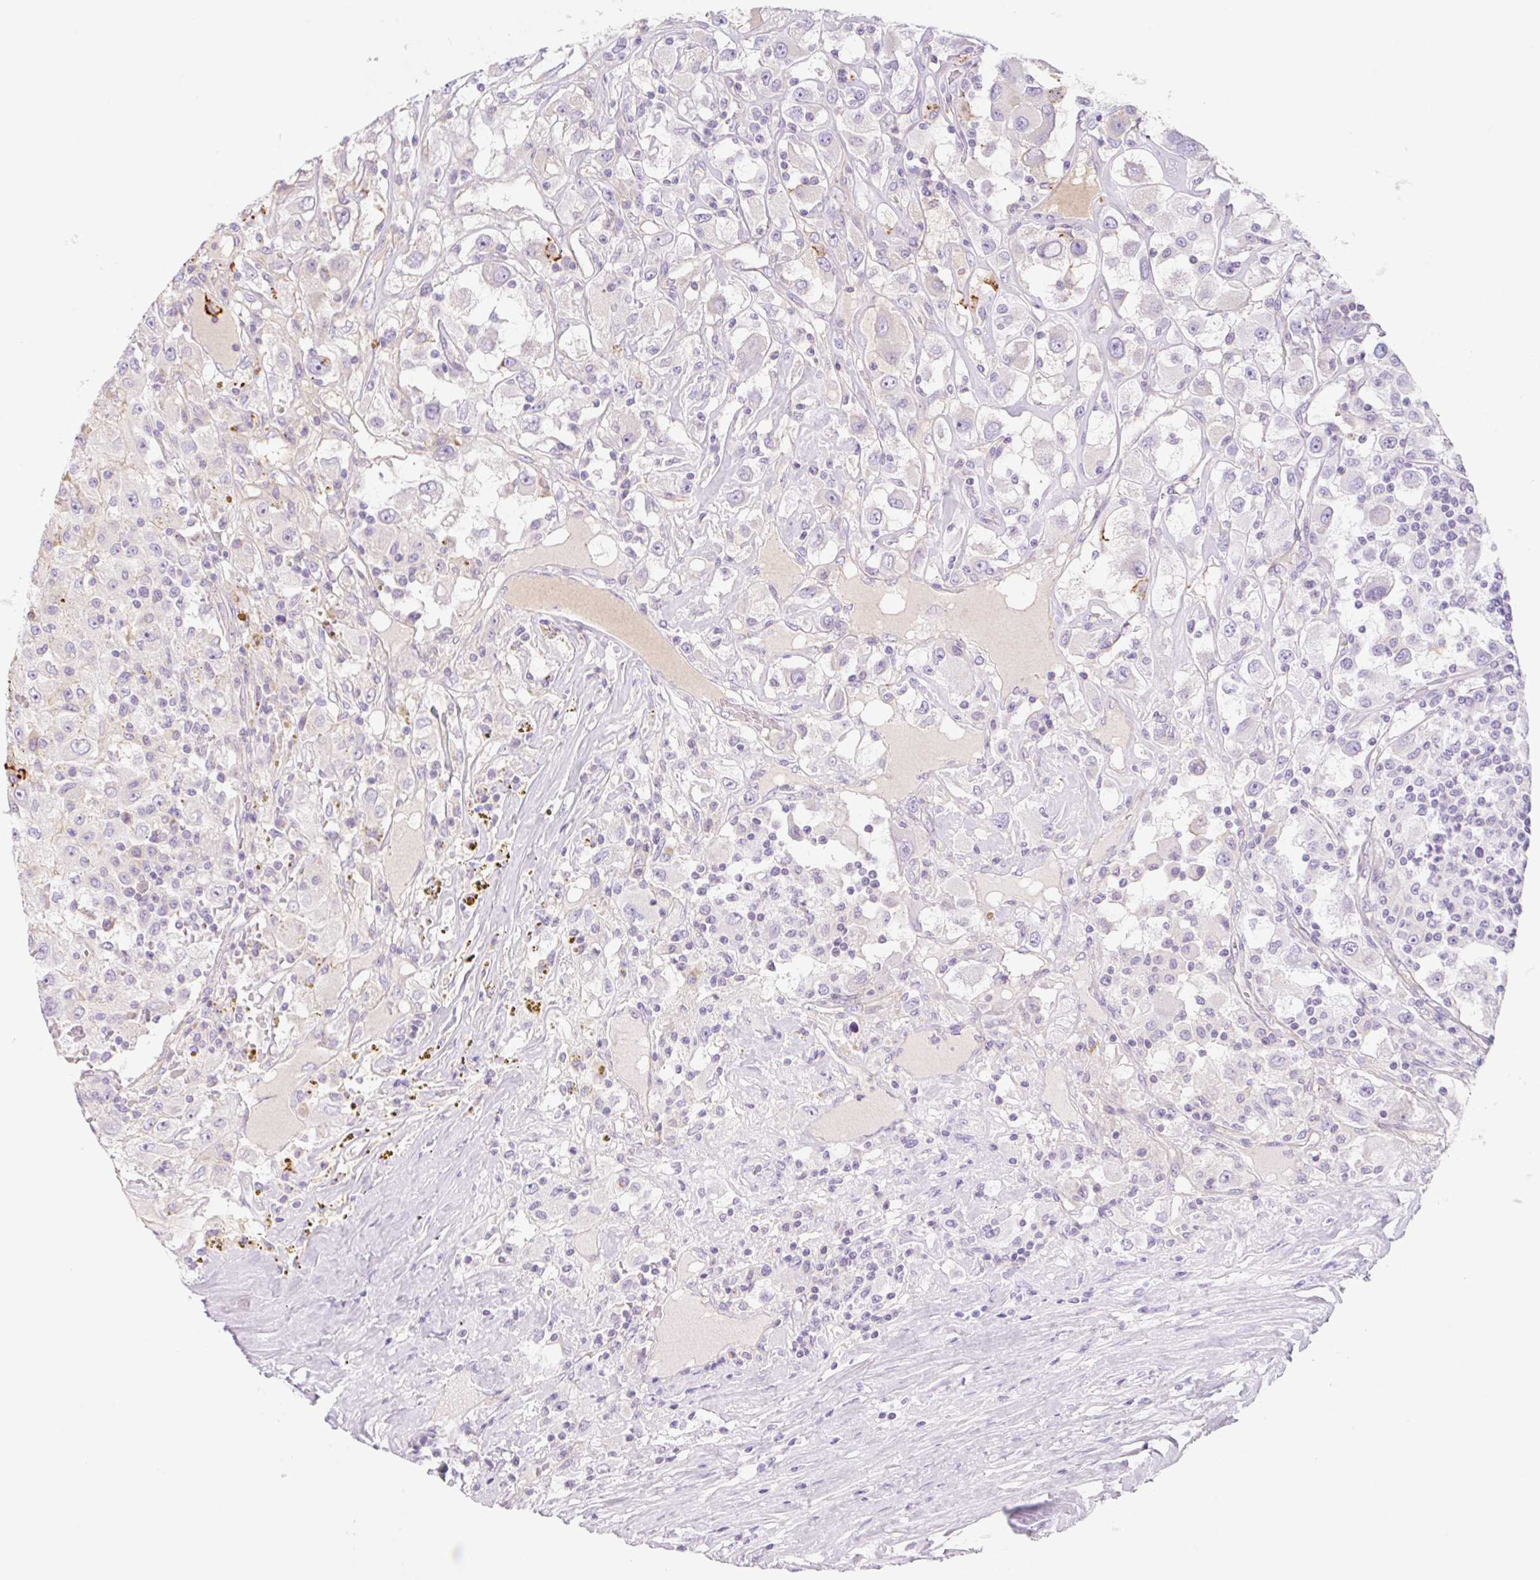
{"staining": {"intensity": "negative", "quantity": "none", "location": "none"}, "tissue": "renal cancer", "cell_type": "Tumor cells", "image_type": "cancer", "snomed": [{"axis": "morphology", "description": "Adenocarcinoma, NOS"}, {"axis": "topography", "description": "Kidney"}], "caption": "Renal cancer was stained to show a protein in brown. There is no significant staining in tumor cells.", "gene": "LYVE1", "patient": {"sex": "female", "age": 67}}